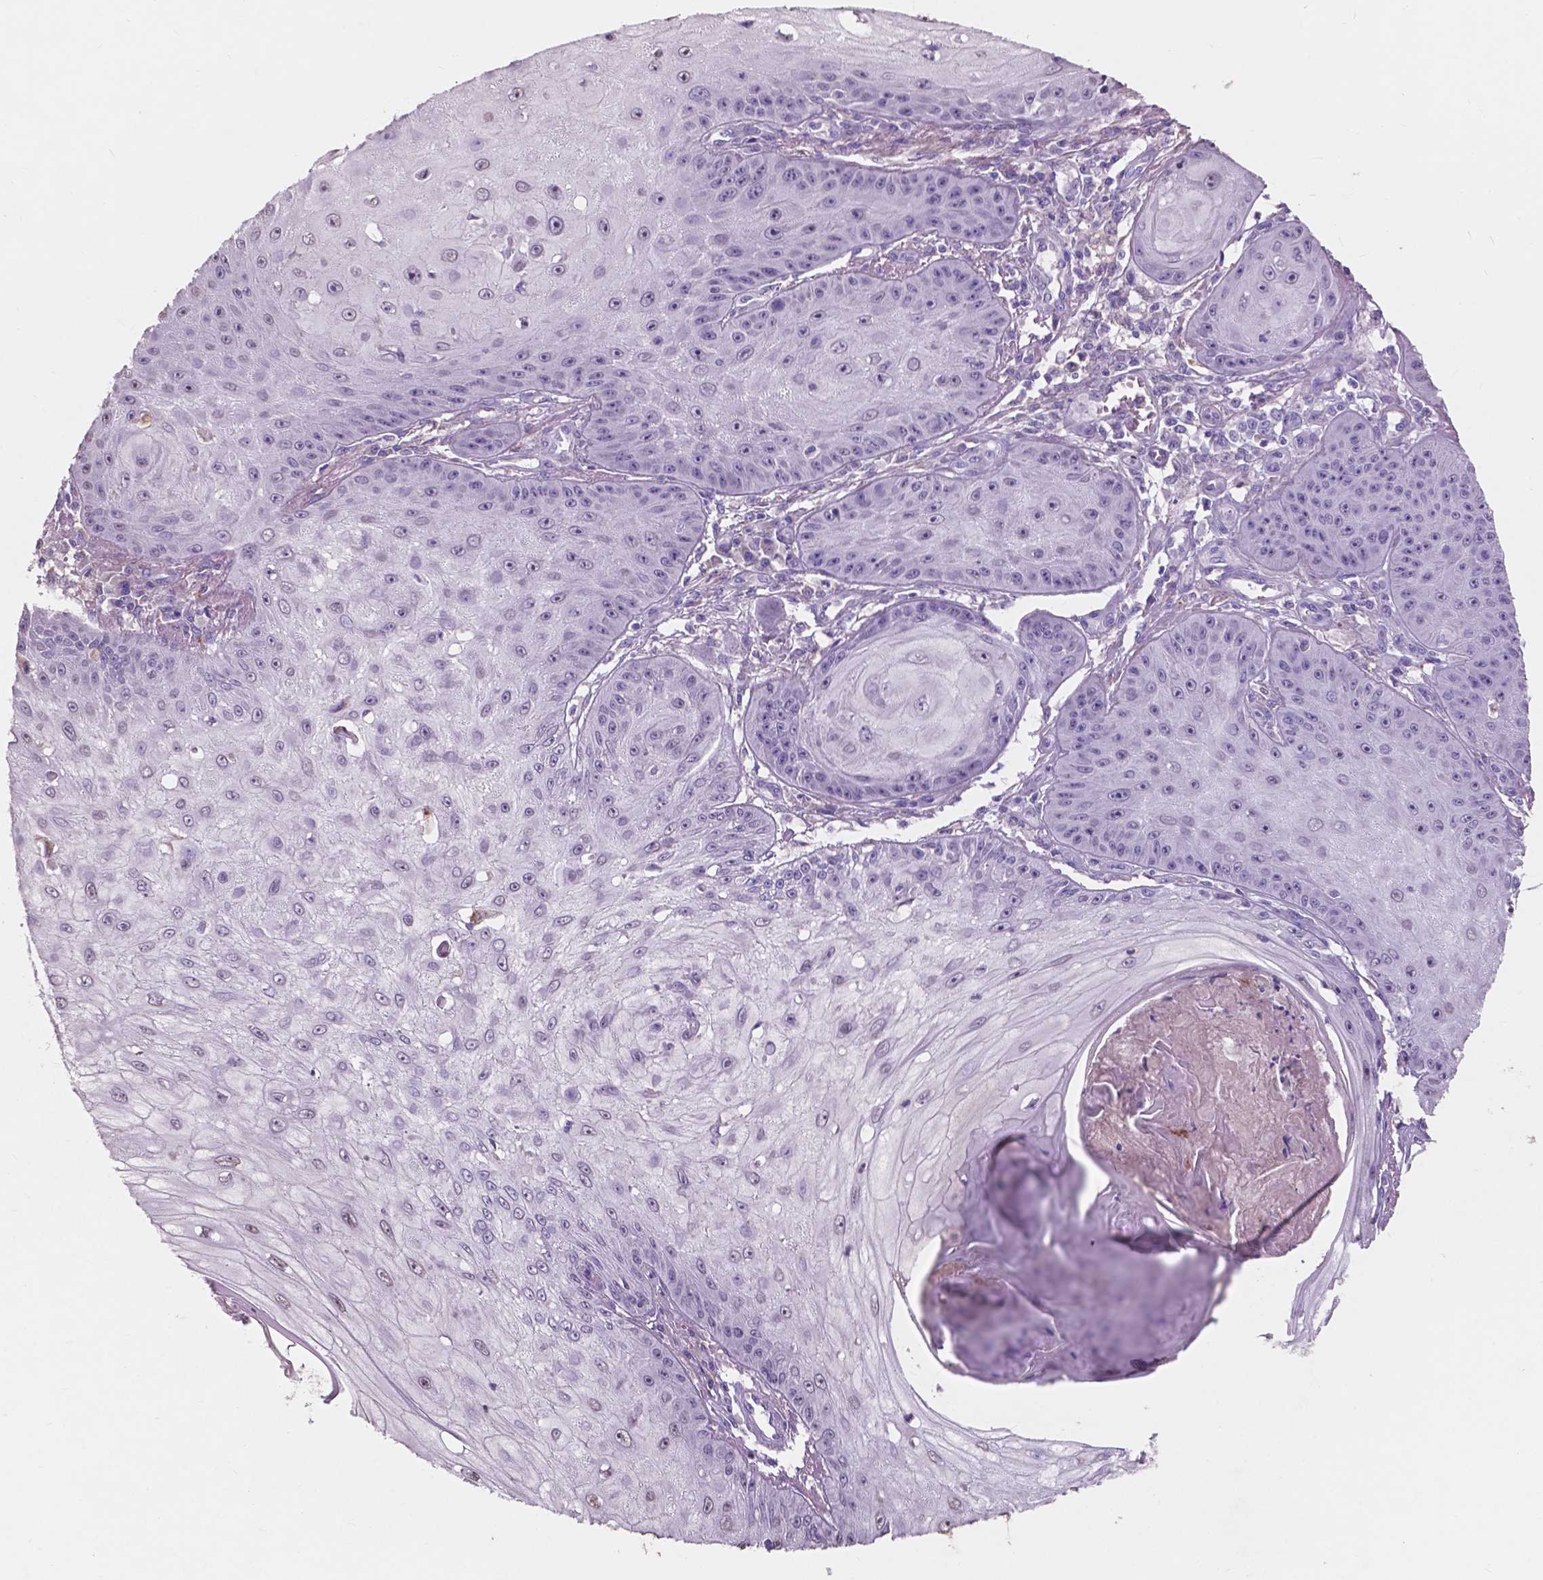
{"staining": {"intensity": "negative", "quantity": "none", "location": "none"}, "tissue": "skin cancer", "cell_type": "Tumor cells", "image_type": "cancer", "snomed": [{"axis": "morphology", "description": "Squamous cell carcinoma, NOS"}, {"axis": "topography", "description": "Skin"}], "caption": "Tumor cells show no significant staining in squamous cell carcinoma (skin).", "gene": "IREB2", "patient": {"sex": "male", "age": 70}}